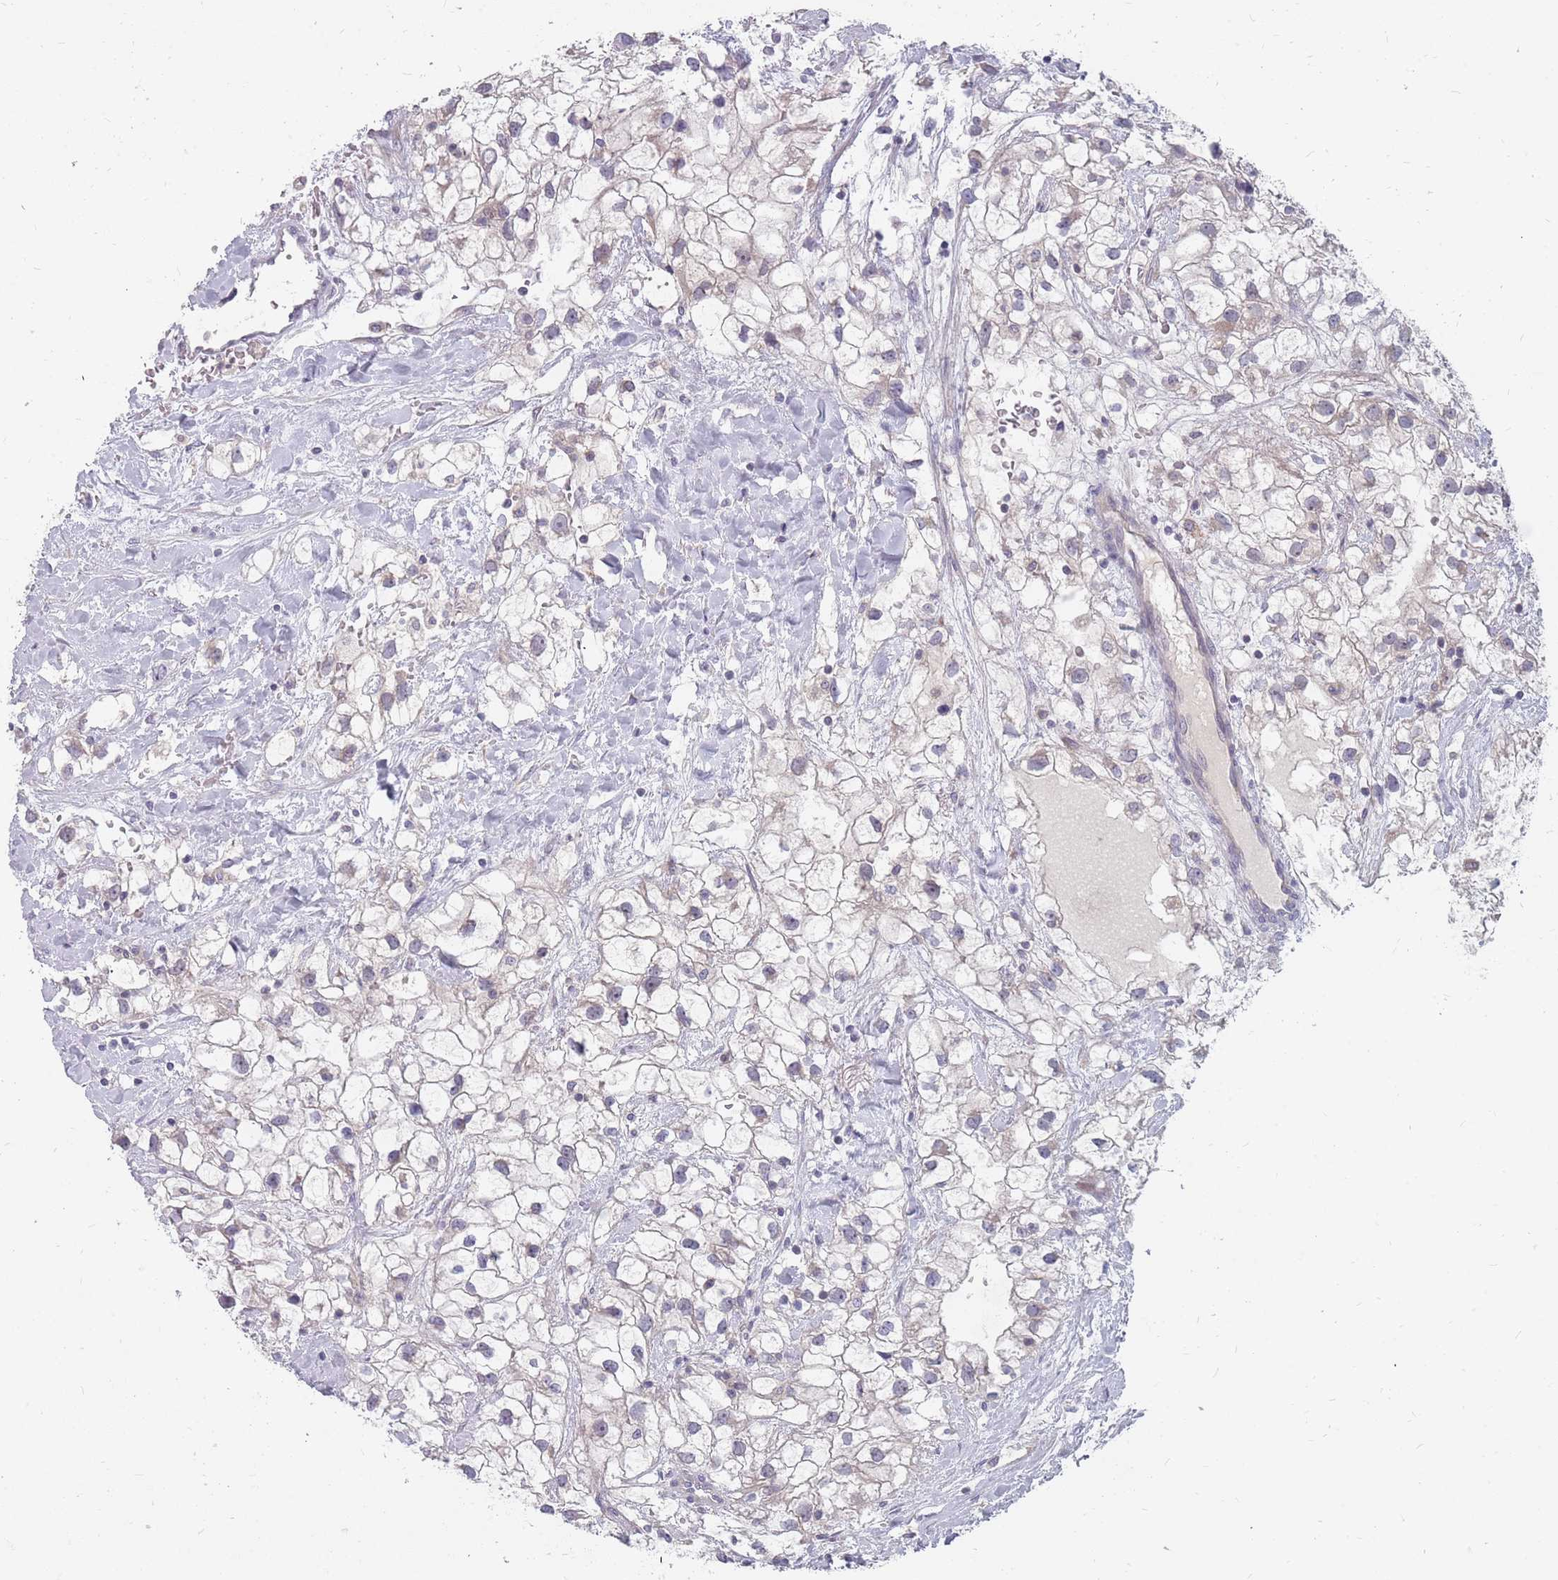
{"staining": {"intensity": "negative", "quantity": "none", "location": "none"}, "tissue": "renal cancer", "cell_type": "Tumor cells", "image_type": "cancer", "snomed": [{"axis": "morphology", "description": "Adenocarcinoma, NOS"}, {"axis": "topography", "description": "Kidney"}], "caption": "This image is of adenocarcinoma (renal) stained with immunohistochemistry to label a protein in brown with the nuclei are counter-stained blue. There is no positivity in tumor cells. (DAB immunohistochemistry (IHC) with hematoxylin counter stain).", "gene": "CMTR2", "patient": {"sex": "male", "age": 59}}